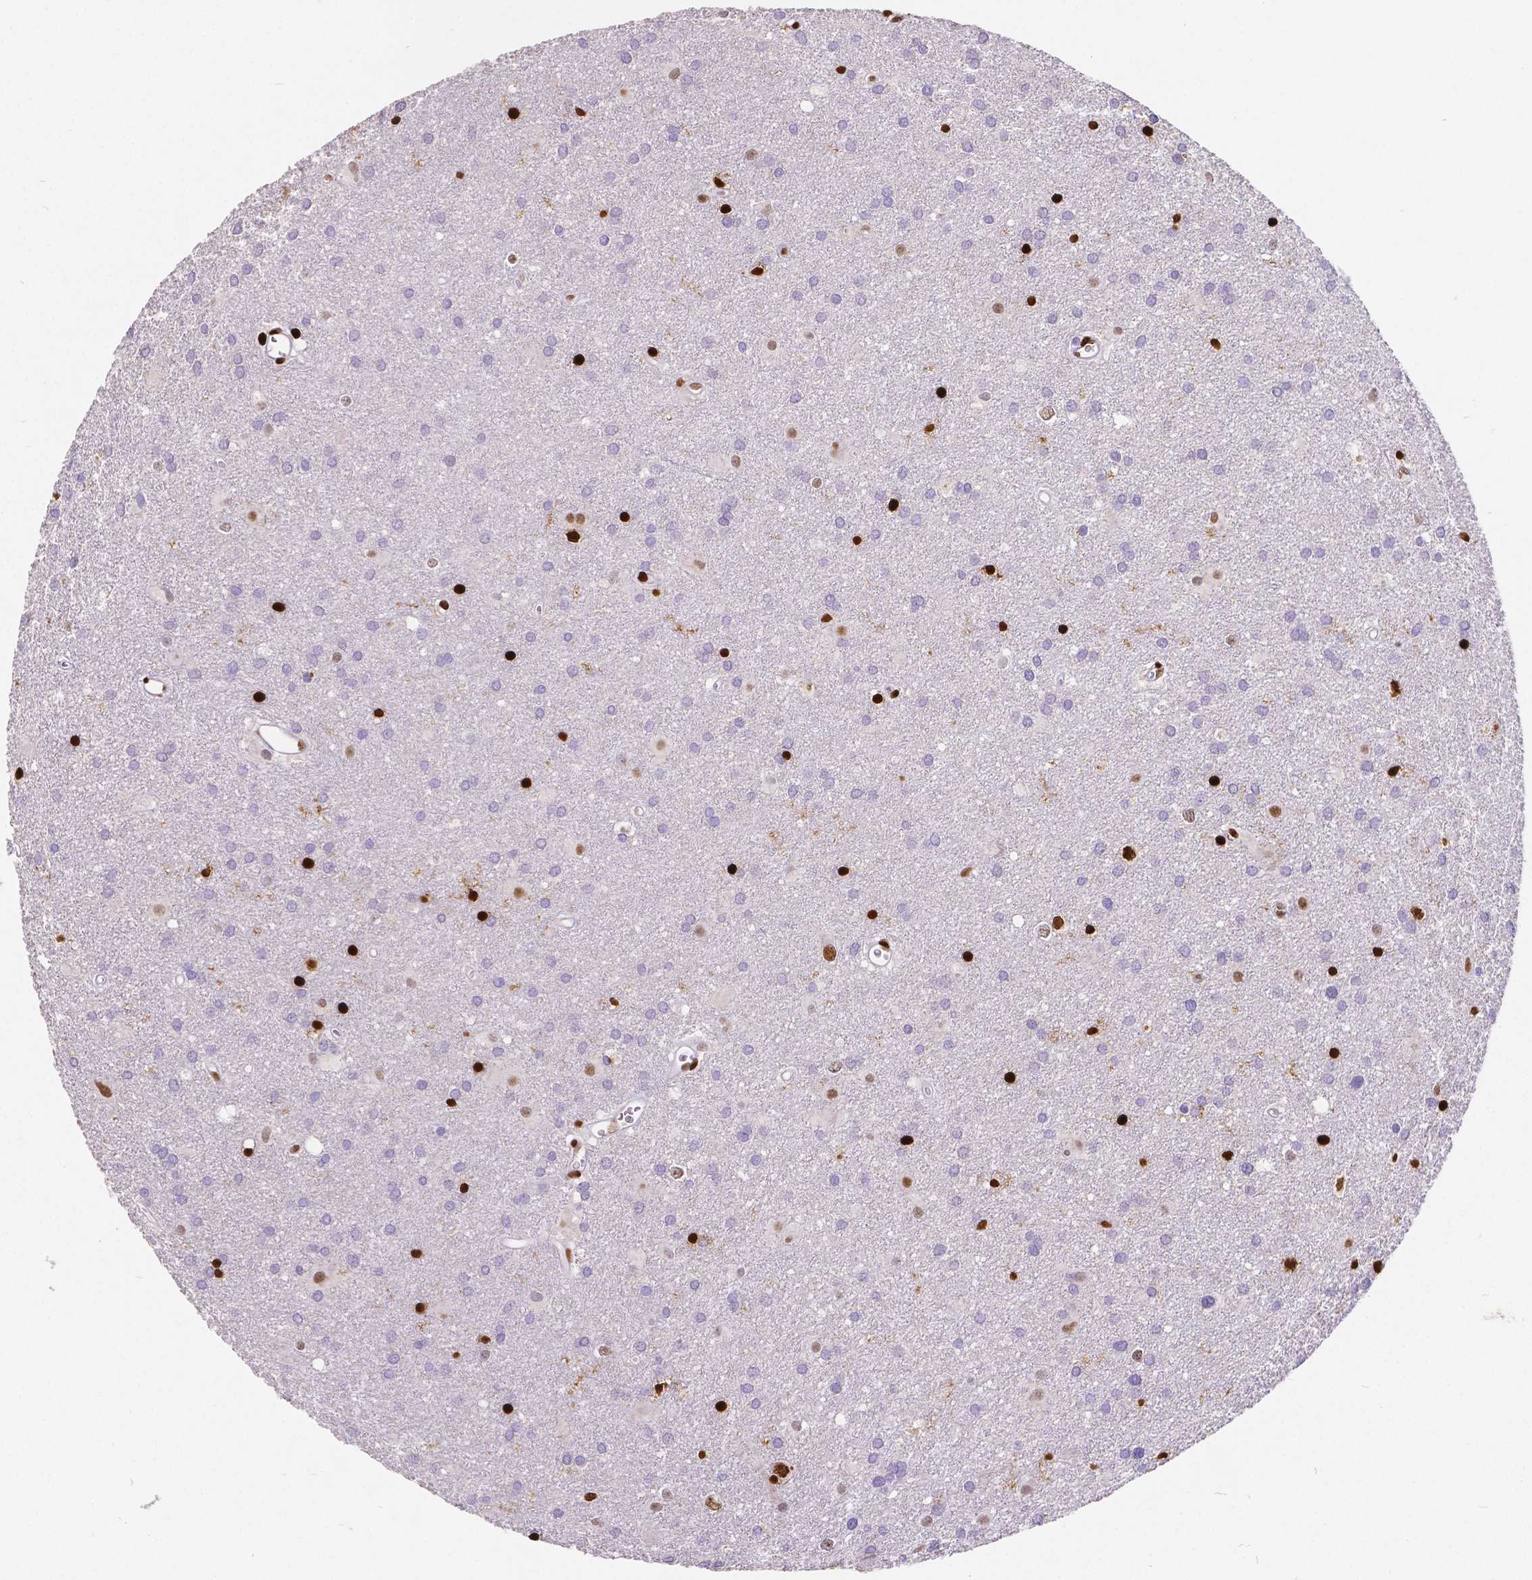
{"staining": {"intensity": "strong", "quantity": "<25%", "location": "nuclear"}, "tissue": "glioma", "cell_type": "Tumor cells", "image_type": "cancer", "snomed": [{"axis": "morphology", "description": "Glioma, malignant, Low grade"}, {"axis": "topography", "description": "Brain"}], "caption": "Human glioma stained for a protein (brown) exhibits strong nuclear positive expression in about <25% of tumor cells.", "gene": "MEF2C", "patient": {"sex": "male", "age": 58}}